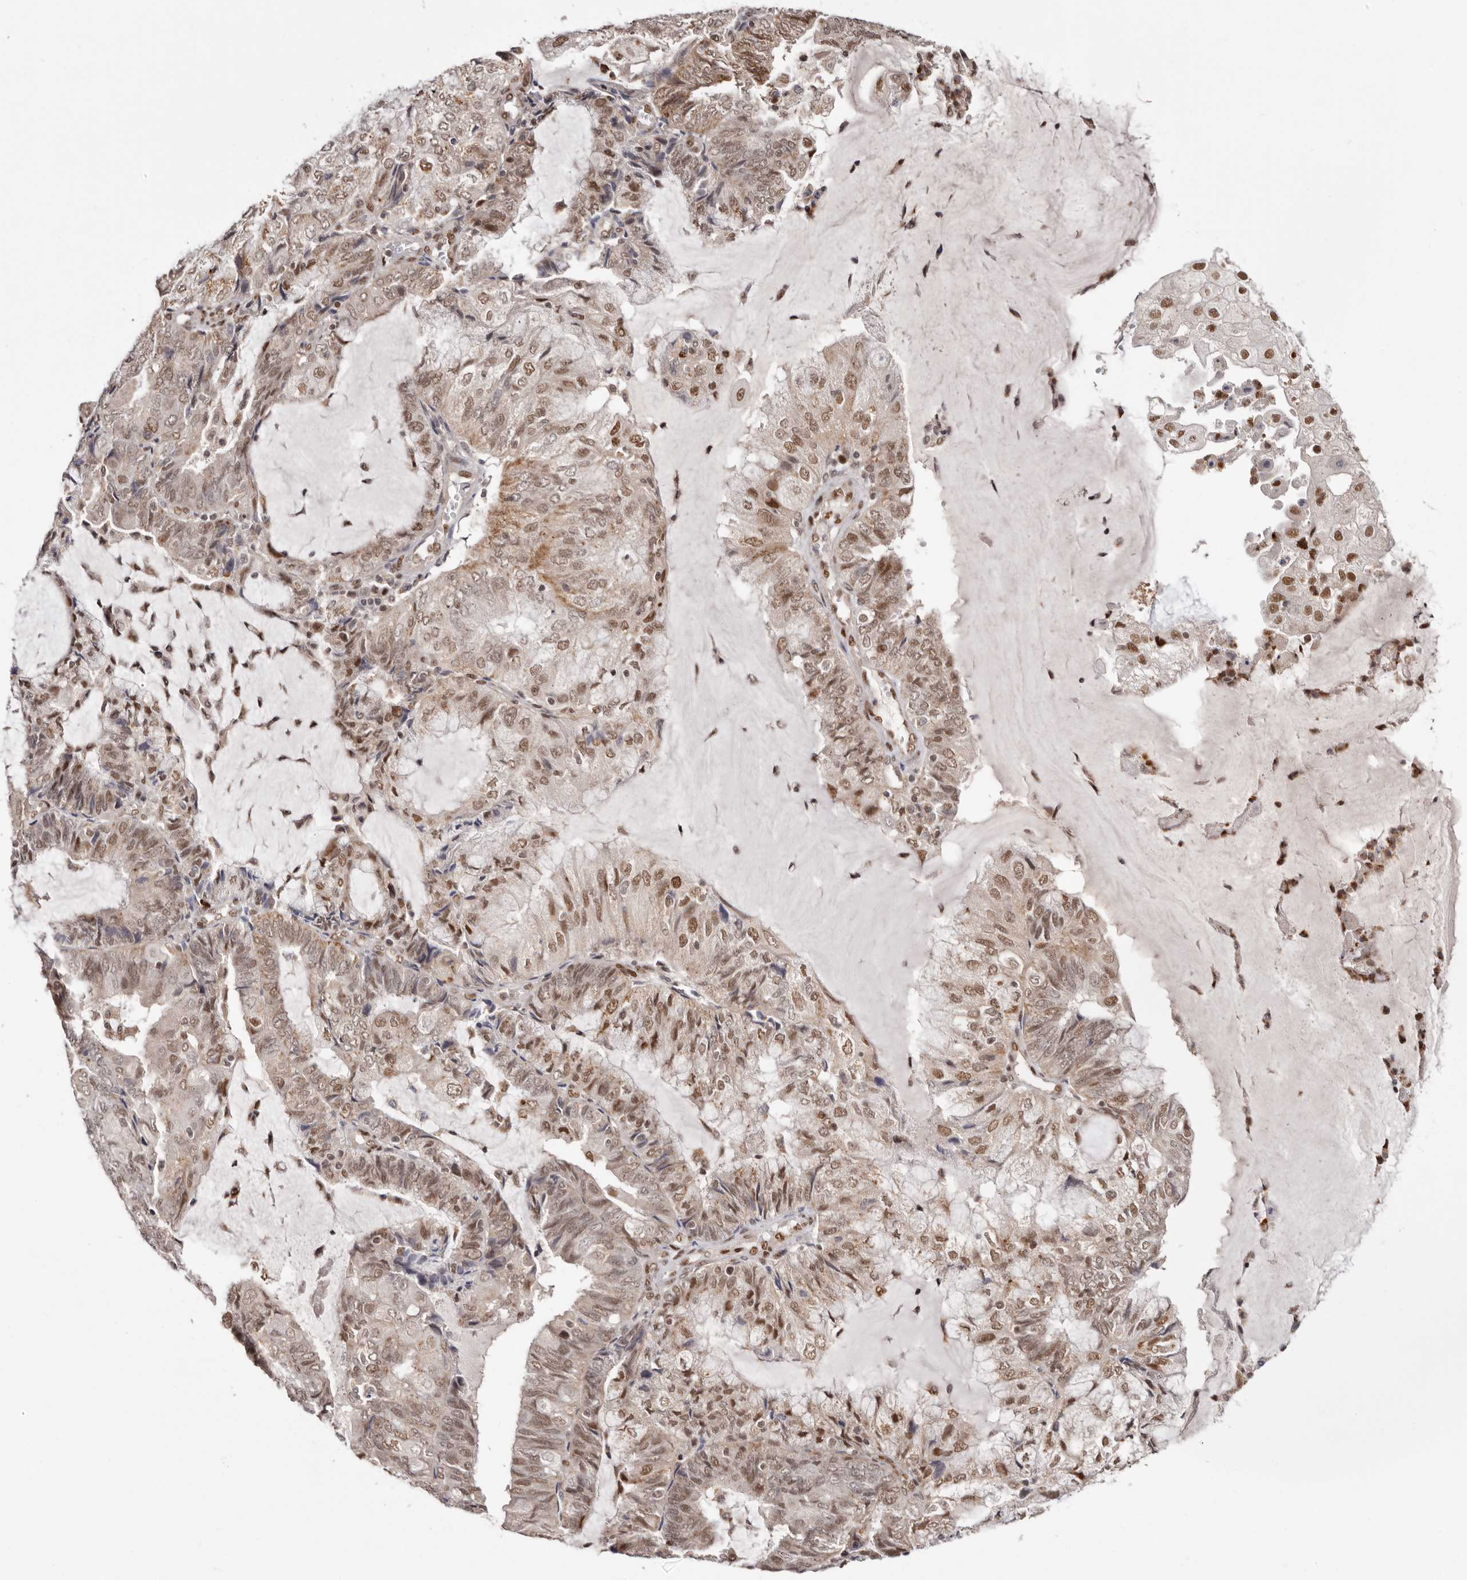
{"staining": {"intensity": "moderate", "quantity": ">75%", "location": "nuclear"}, "tissue": "endometrial cancer", "cell_type": "Tumor cells", "image_type": "cancer", "snomed": [{"axis": "morphology", "description": "Adenocarcinoma, NOS"}, {"axis": "topography", "description": "Endometrium"}], "caption": "Immunohistochemistry of endometrial cancer (adenocarcinoma) demonstrates medium levels of moderate nuclear expression in about >75% of tumor cells.", "gene": "SMAD7", "patient": {"sex": "female", "age": 81}}